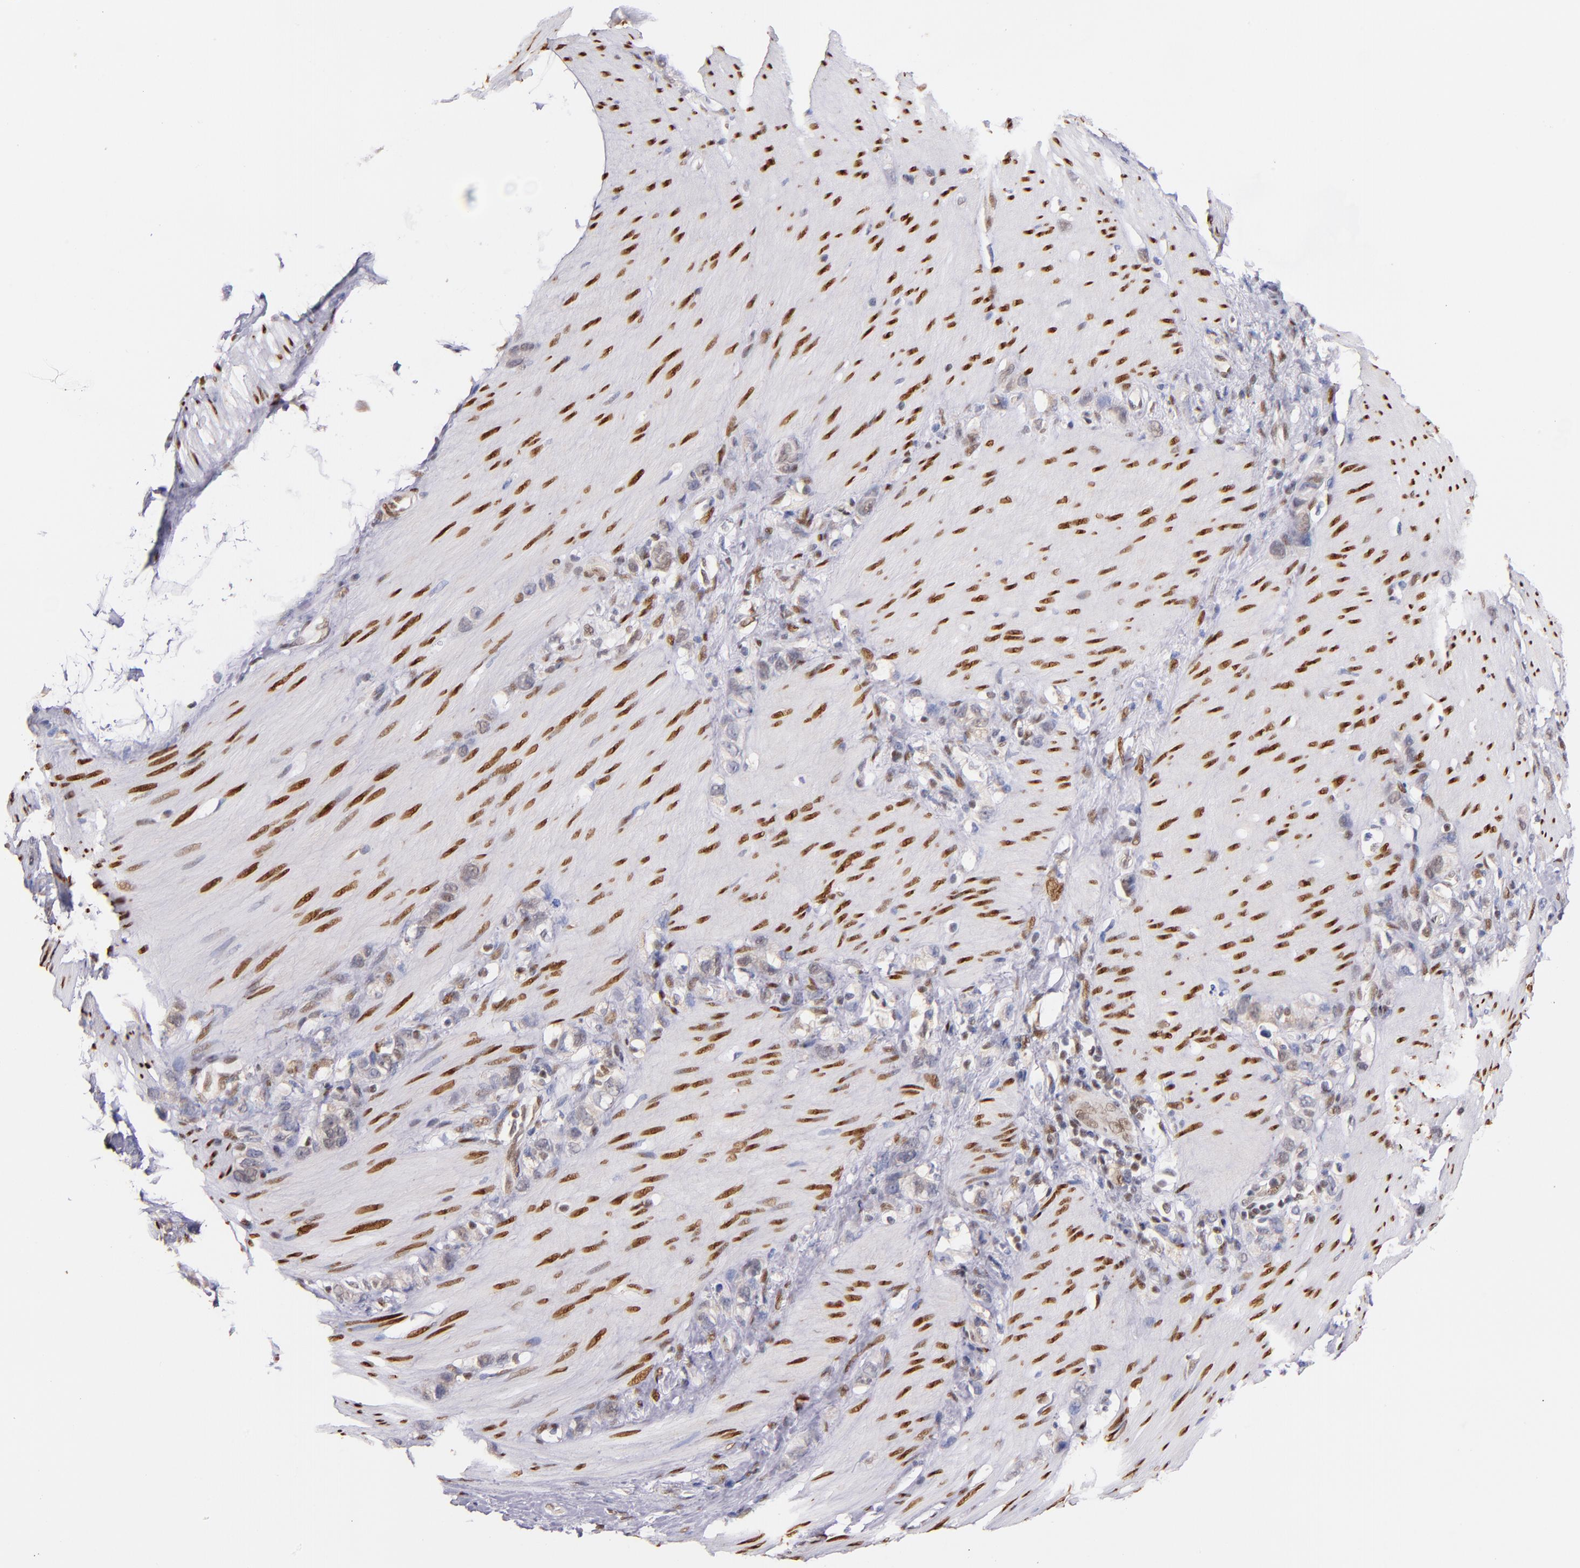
{"staining": {"intensity": "weak", "quantity": "<25%", "location": "nuclear"}, "tissue": "stomach cancer", "cell_type": "Tumor cells", "image_type": "cancer", "snomed": [{"axis": "morphology", "description": "Normal tissue, NOS"}, {"axis": "morphology", "description": "Adenocarcinoma, NOS"}, {"axis": "morphology", "description": "Adenocarcinoma, High grade"}, {"axis": "topography", "description": "Stomach, upper"}, {"axis": "topography", "description": "Stomach"}], "caption": "Immunohistochemistry (IHC) of adenocarcinoma (stomach) reveals no expression in tumor cells.", "gene": "SRF", "patient": {"sex": "female", "age": 65}}